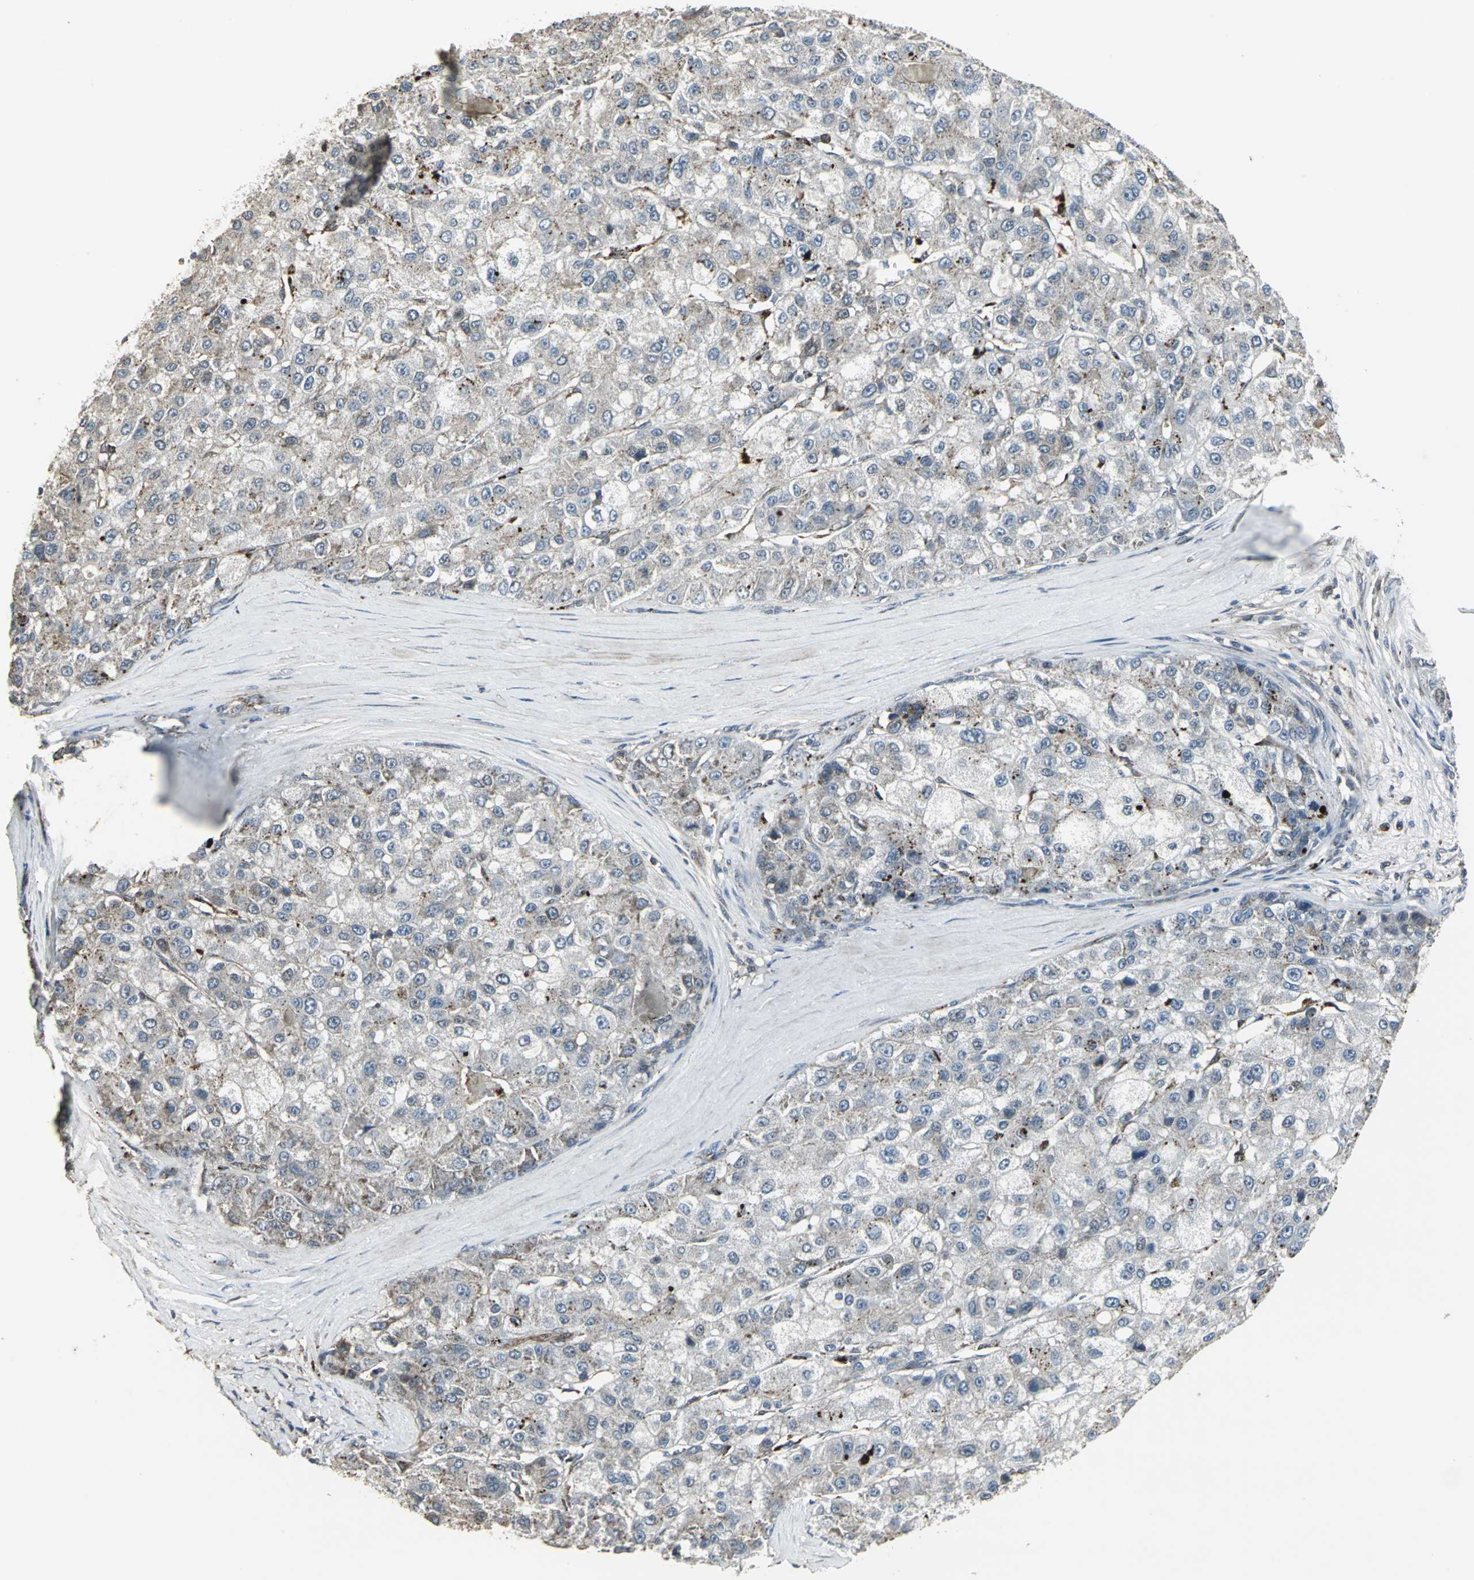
{"staining": {"intensity": "weak", "quantity": "25%-75%", "location": "cytoplasmic/membranous"}, "tissue": "liver cancer", "cell_type": "Tumor cells", "image_type": "cancer", "snomed": [{"axis": "morphology", "description": "Carcinoma, Hepatocellular, NOS"}, {"axis": "topography", "description": "Liver"}], "caption": "An immunohistochemistry histopathology image of neoplastic tissue is shown. Protein staining in brown labels weak cytoplasmic/membranous positivity in liver cancer within tumor cells. The protein of interest is stained brown, and the nuclei are stained in blue (DAB IHC with brightfield microscopy, high magnification).", "gene": "DNAJB4", "patient": {"sex": "male", "age": 80}}